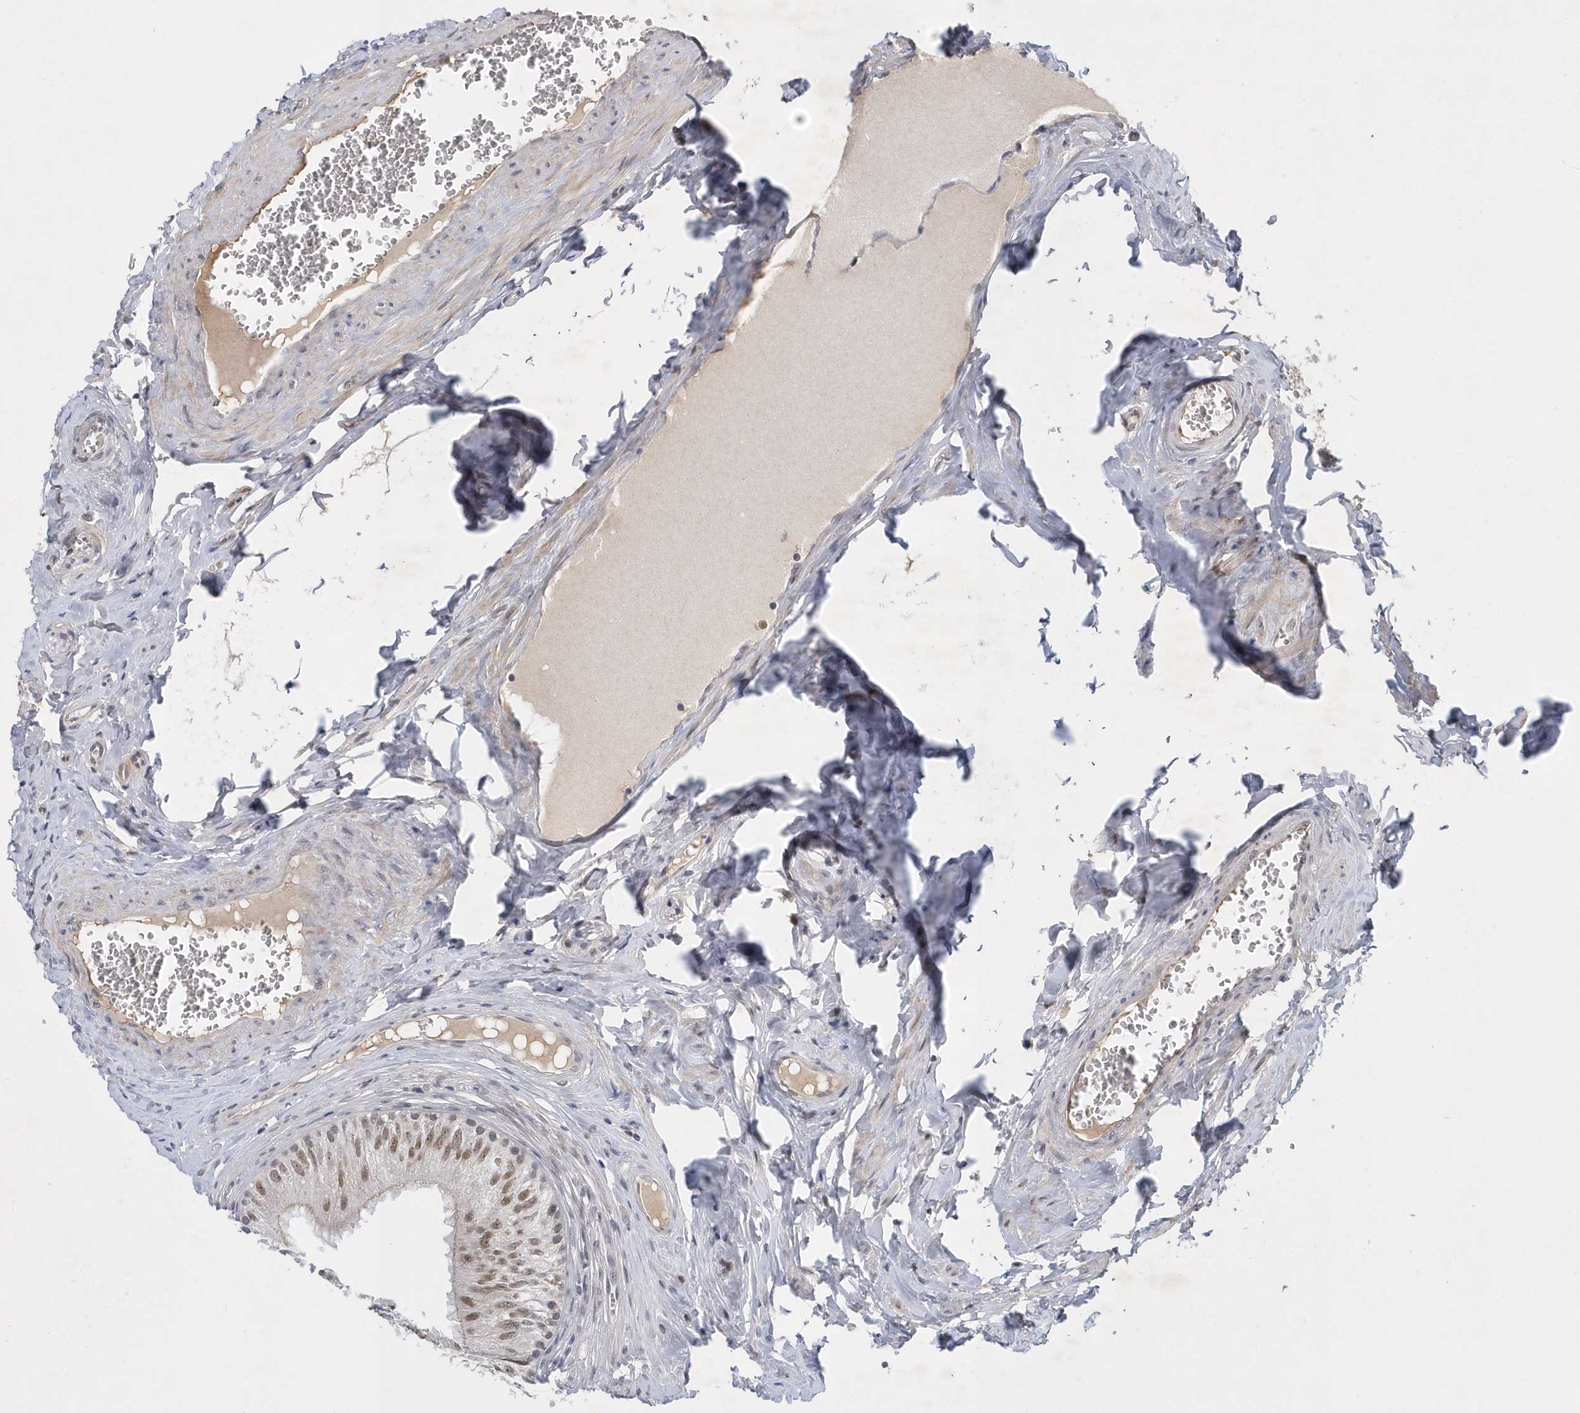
{"staining": {"intensity": "moderate", "quantity": ">75%", "location": "nuclear"}, "tissue": "epididymis", "cell_type": "Glandular cells", "image_type": "normal", "snomed": [{"axis": "morphology", "description": "Normal tissue, NOS"}, {"axis": "topography", "description": "Epididymis"}], "caption": "Epididymis stained with DAB (3,3'-diaminobenzidine) immunohistochemistry (IHC) reveals medium levels of moderate nuclear expression in approximately >75% of glandular cells. The staining is performed using DAB (3,3'-diaminobenzidine) brown chromogen to label protein expression. The nuclei are counter-stained blue using hematoxylin.", "gene": "FAM217A", "patient": {"sex": "male", "age": 46}}